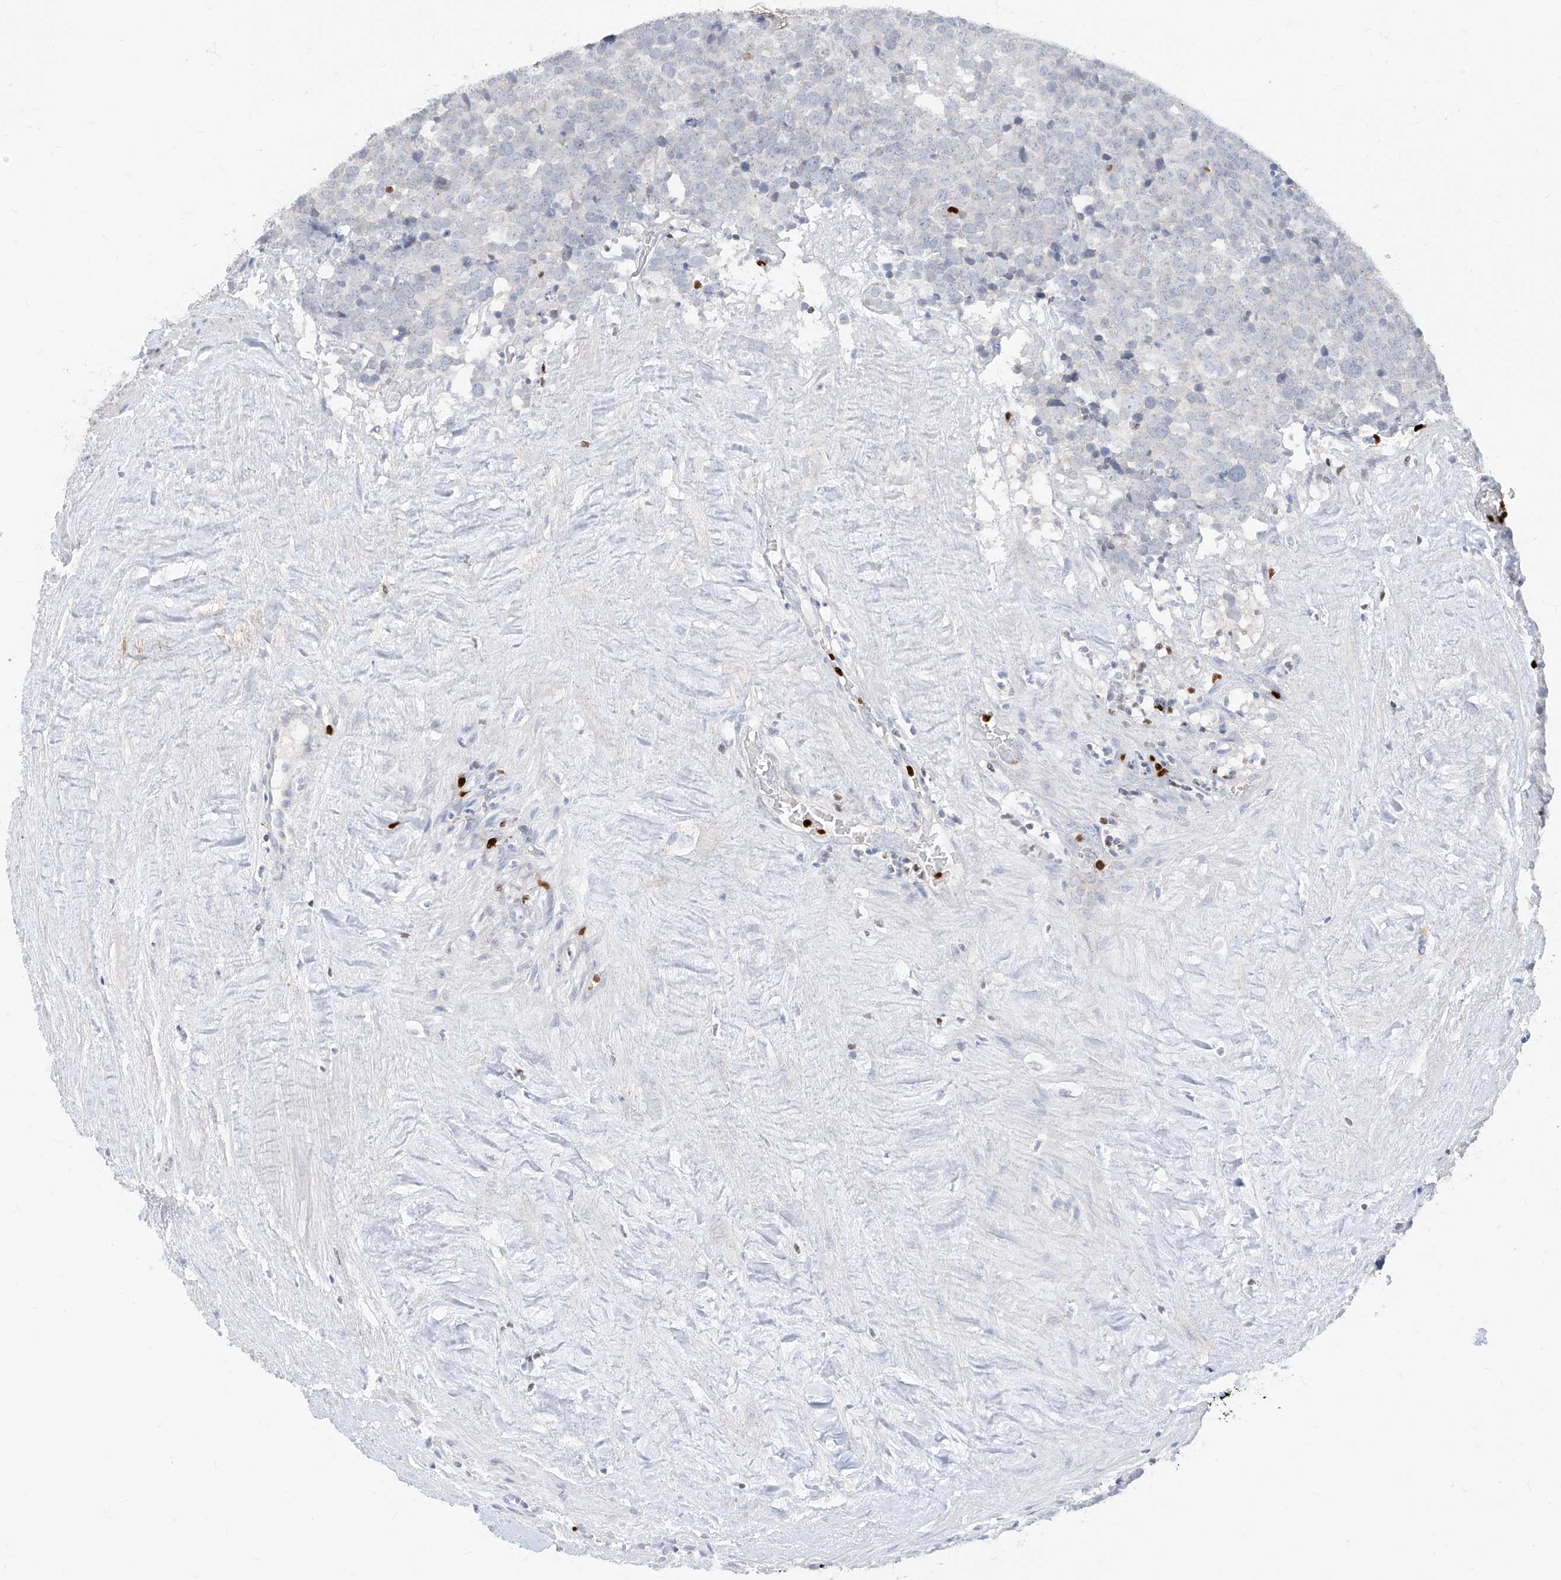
{"staining": {"intensity": "negative", "quantity": "none", "location": "none"}, "tissue": "testis cancer", "cell_type": "Tumor cells", "image_type": "cancer", "snomed": [{"axis": "morphology", "description": "Seminoma, NOS"}, {"axis": "topography", "description": "Testis"}], "caption": "Testis cancer (seminoma) stained for a protein using immunohistochemistry (IHC) demonstrates no staining tumor cells.", "gene": "TBX21", "patient": {"sex": "male", "age": 71}}